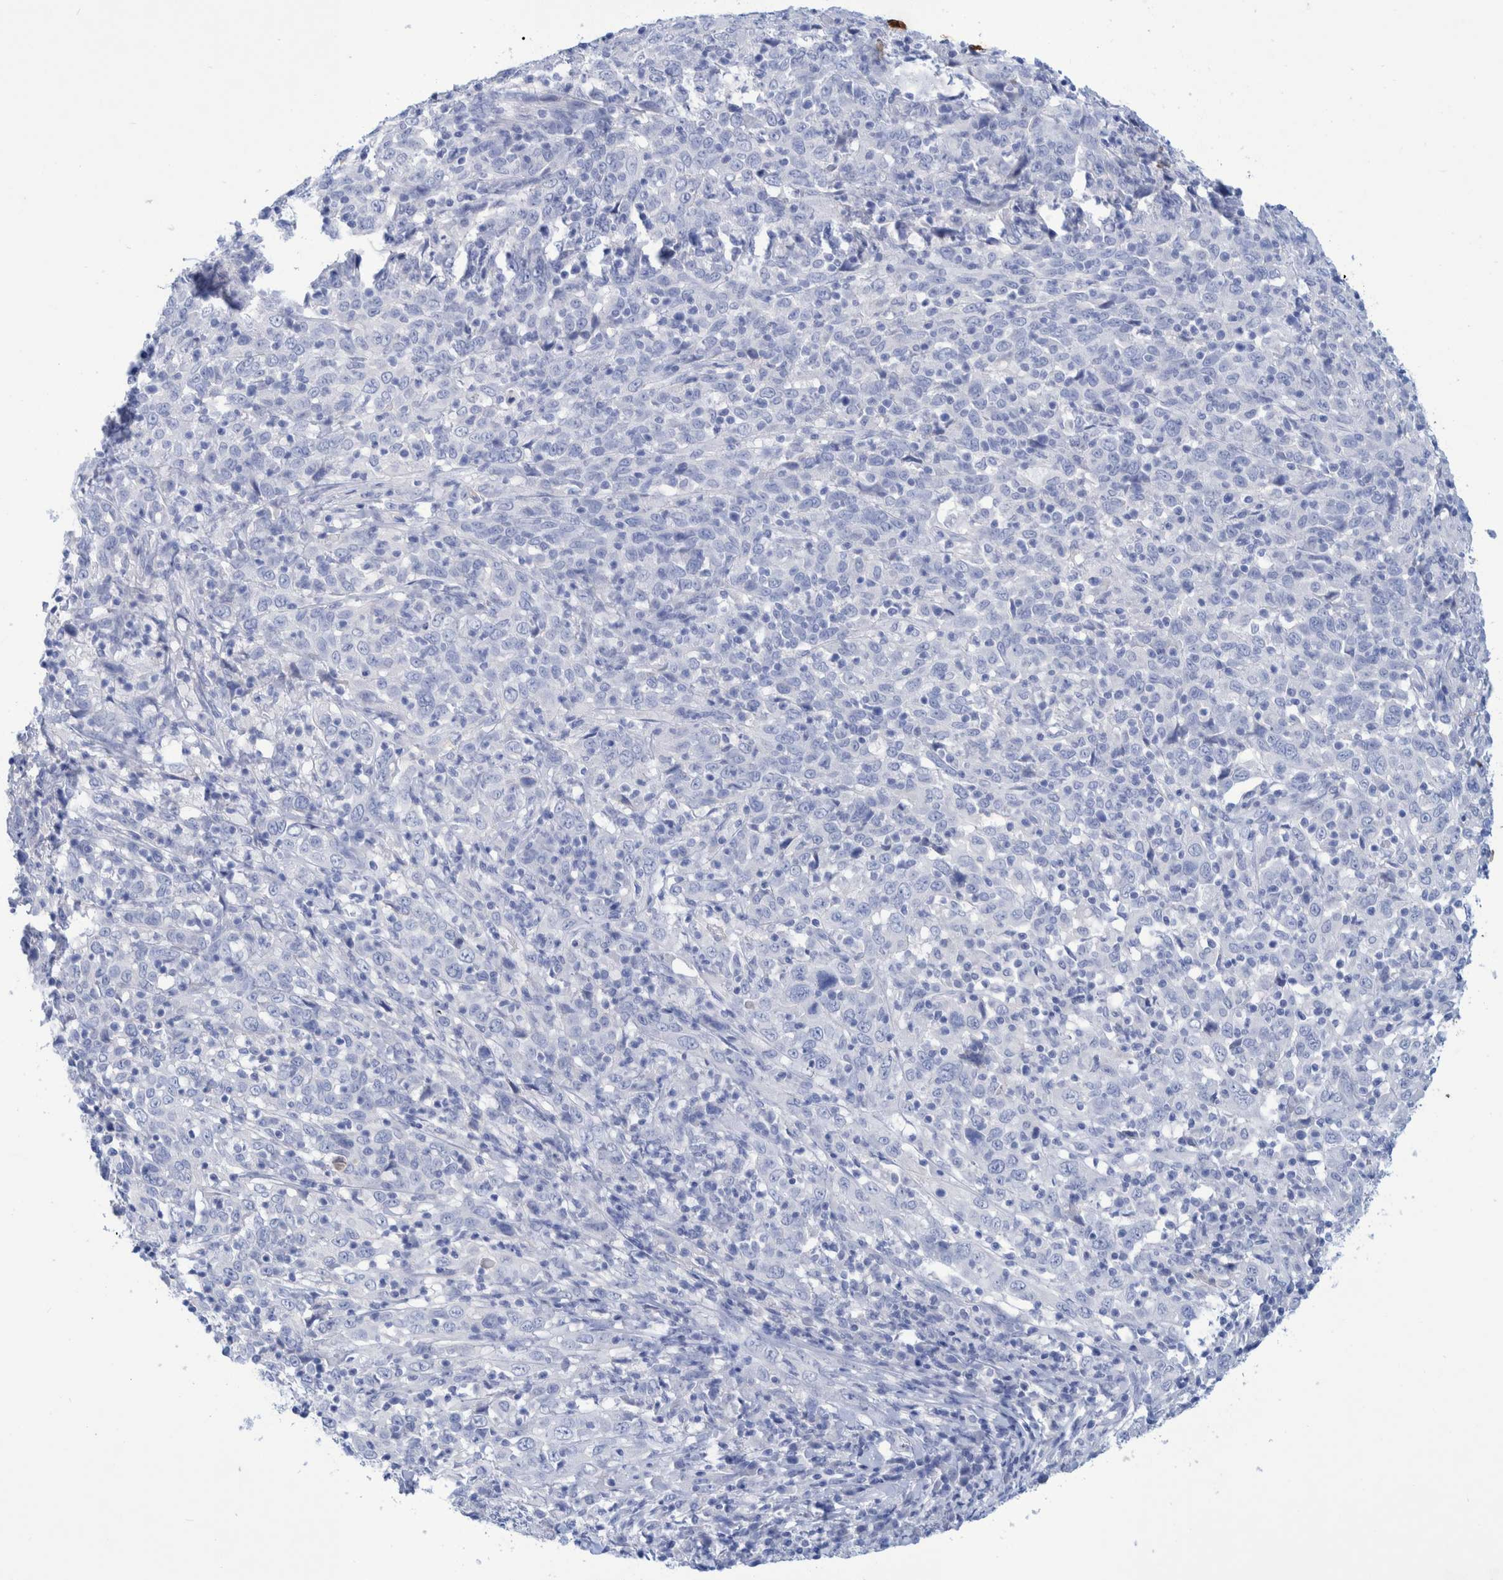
{"staining": {"intensity": "negative", "quantity": "none", "location": "none"}, "tissue": "cervical cancer", "cell_type": "Tumor cells", "image_type": "cancer", "snomed": [{"axis": "morphology", "description": "Squamous cell carcinoma, NOS"}, {"axis": "topography", "description": "Cervix"}], "caption": "Protein analysis of squamous cell carcinoma (cervical) displays no significant staining in tumor cells.", "gene": "PERP", "patient": {"sex": "female", "age": 46}}